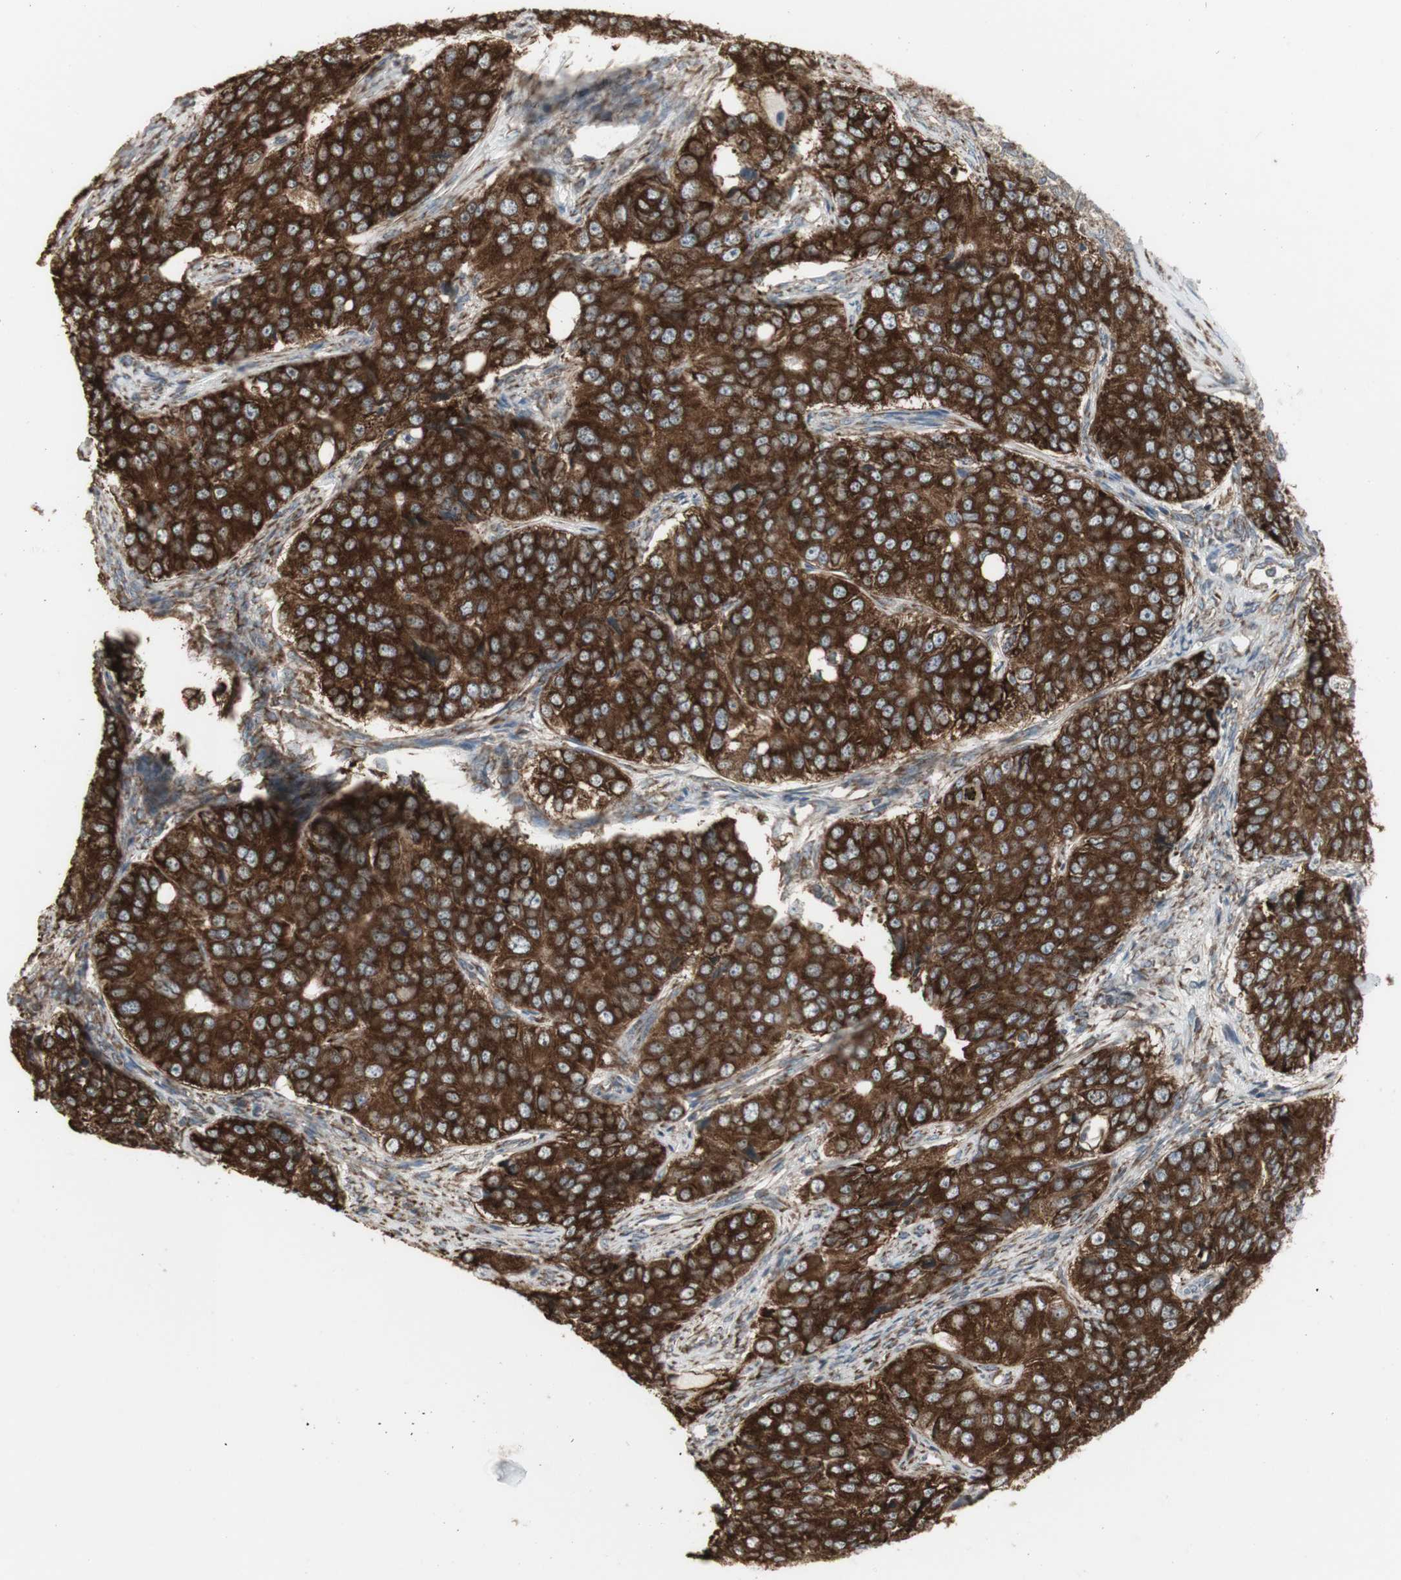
{"staining": {"intensity": "strong", "quantity": ">75%", "location": "cytoplasmic/membranous"}, "tissue": "ovarian cancer", "cell_type": "Tumor cells", "image_type": "cancer", "snomed": [{"axis": "morphology", "description": "Carcinoma, endometroid"}, {"axis": "topography", "description": "Ovary"}], "caption": "A brown stain shows strong cytoplasmic/membranous staining of a protein in human ovarian endometroid carcinoma tumor cells. (Brightfield microscopy of DAB IHC at high magnification).", "gene": "FKBP3", "patient": {"sex": "female", "age": 51}}